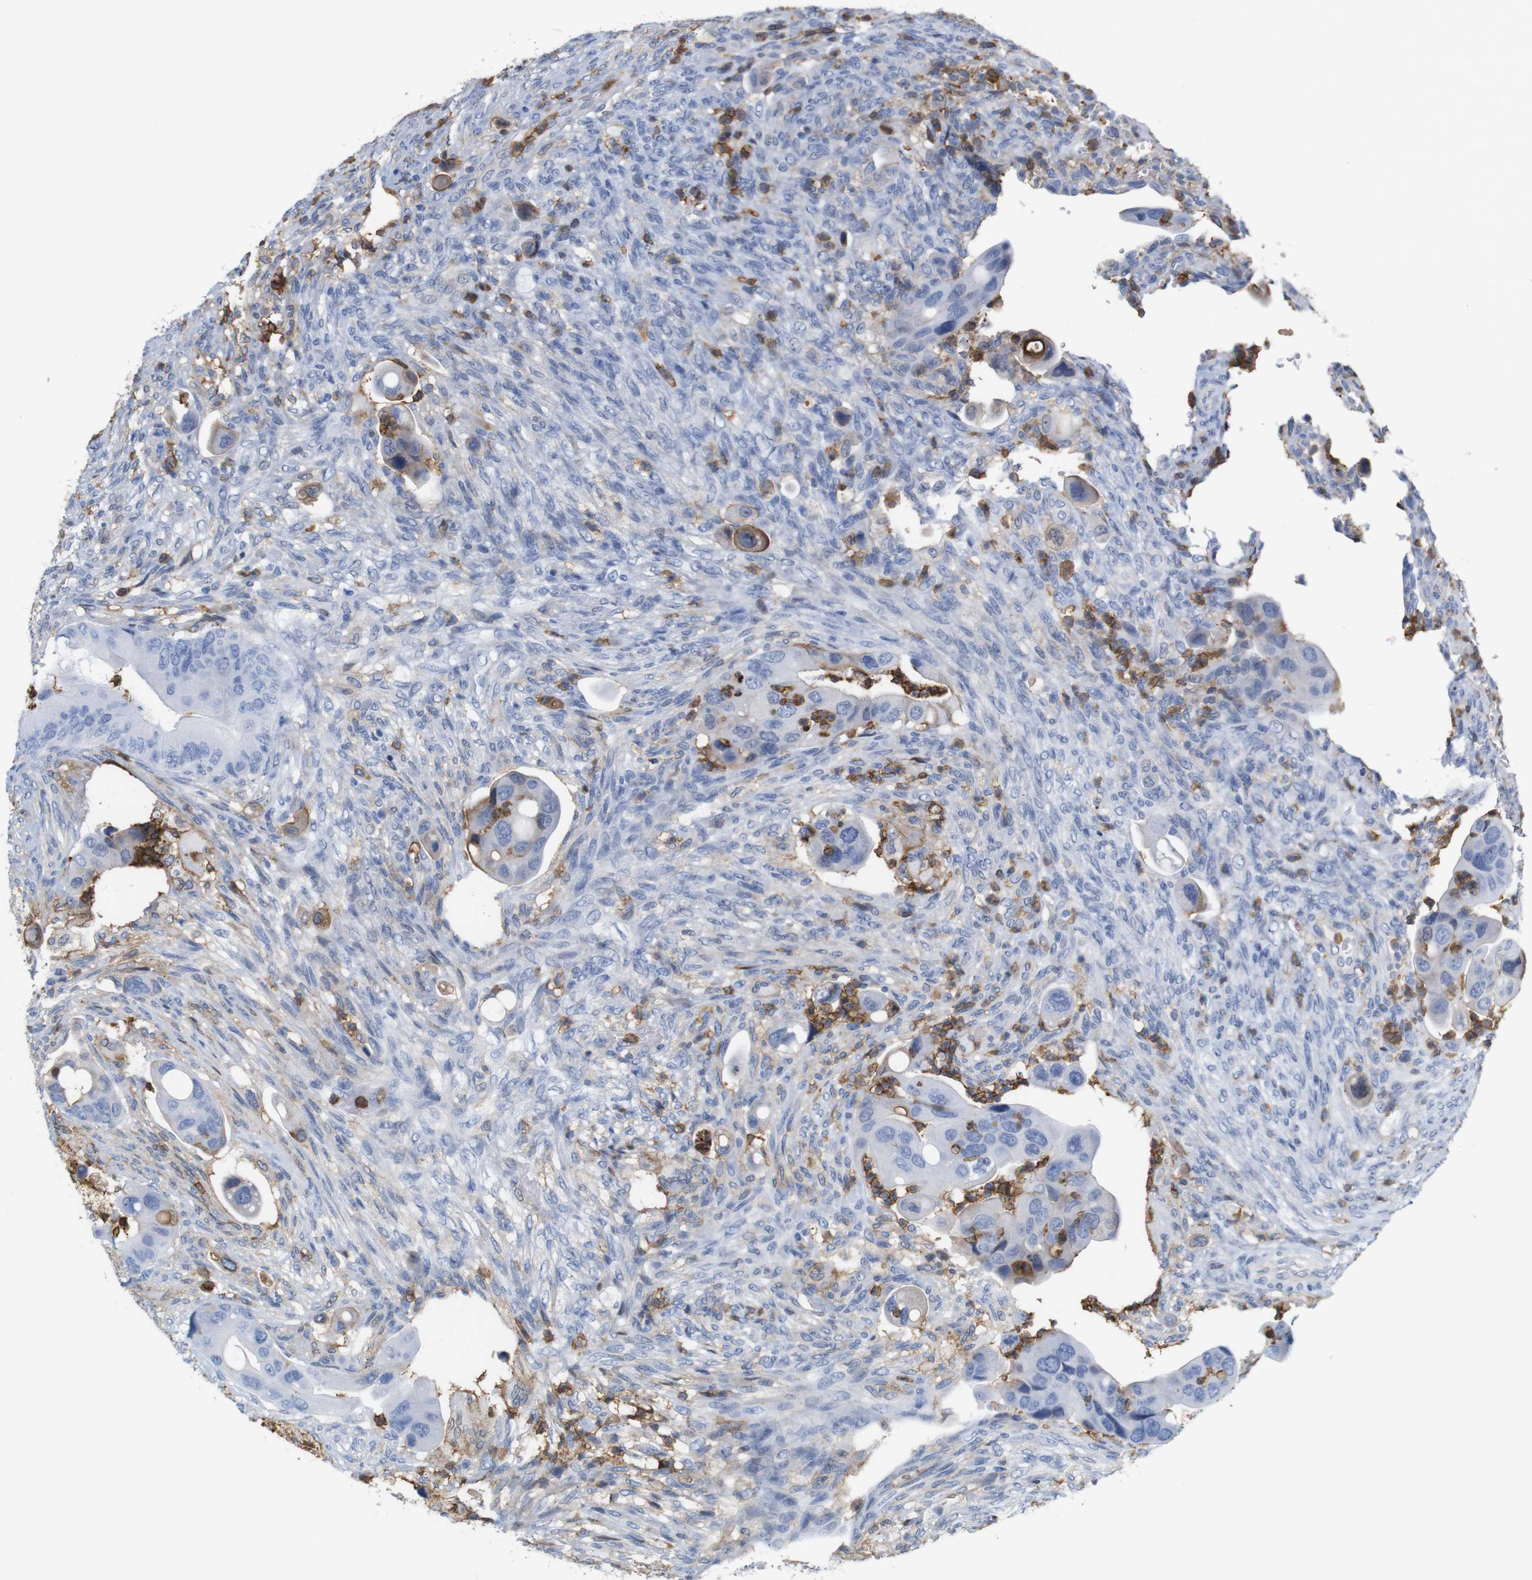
{"staining": {"intensity": "weak", "quantity": "<25%", "location": "cytoplasmic/membranous"}, "tissue": "colorectal cancer", "cell_type": "Tumor cells", "image_type": "cancer", "snomed": [{"axis": "morphology", "description": "Adenocarcinoma, NOS"}, {"axis": "topography", "description": "Rectum"}], "caption": "Tumor cells are negative for protein expression in human colorectal cancer. The staining is performed using DAB brown chromogen with nuclei counter-stained in using hematoxylin.", "gene": "ANXA1", "patient": {"sex": "female", "age": 57}}